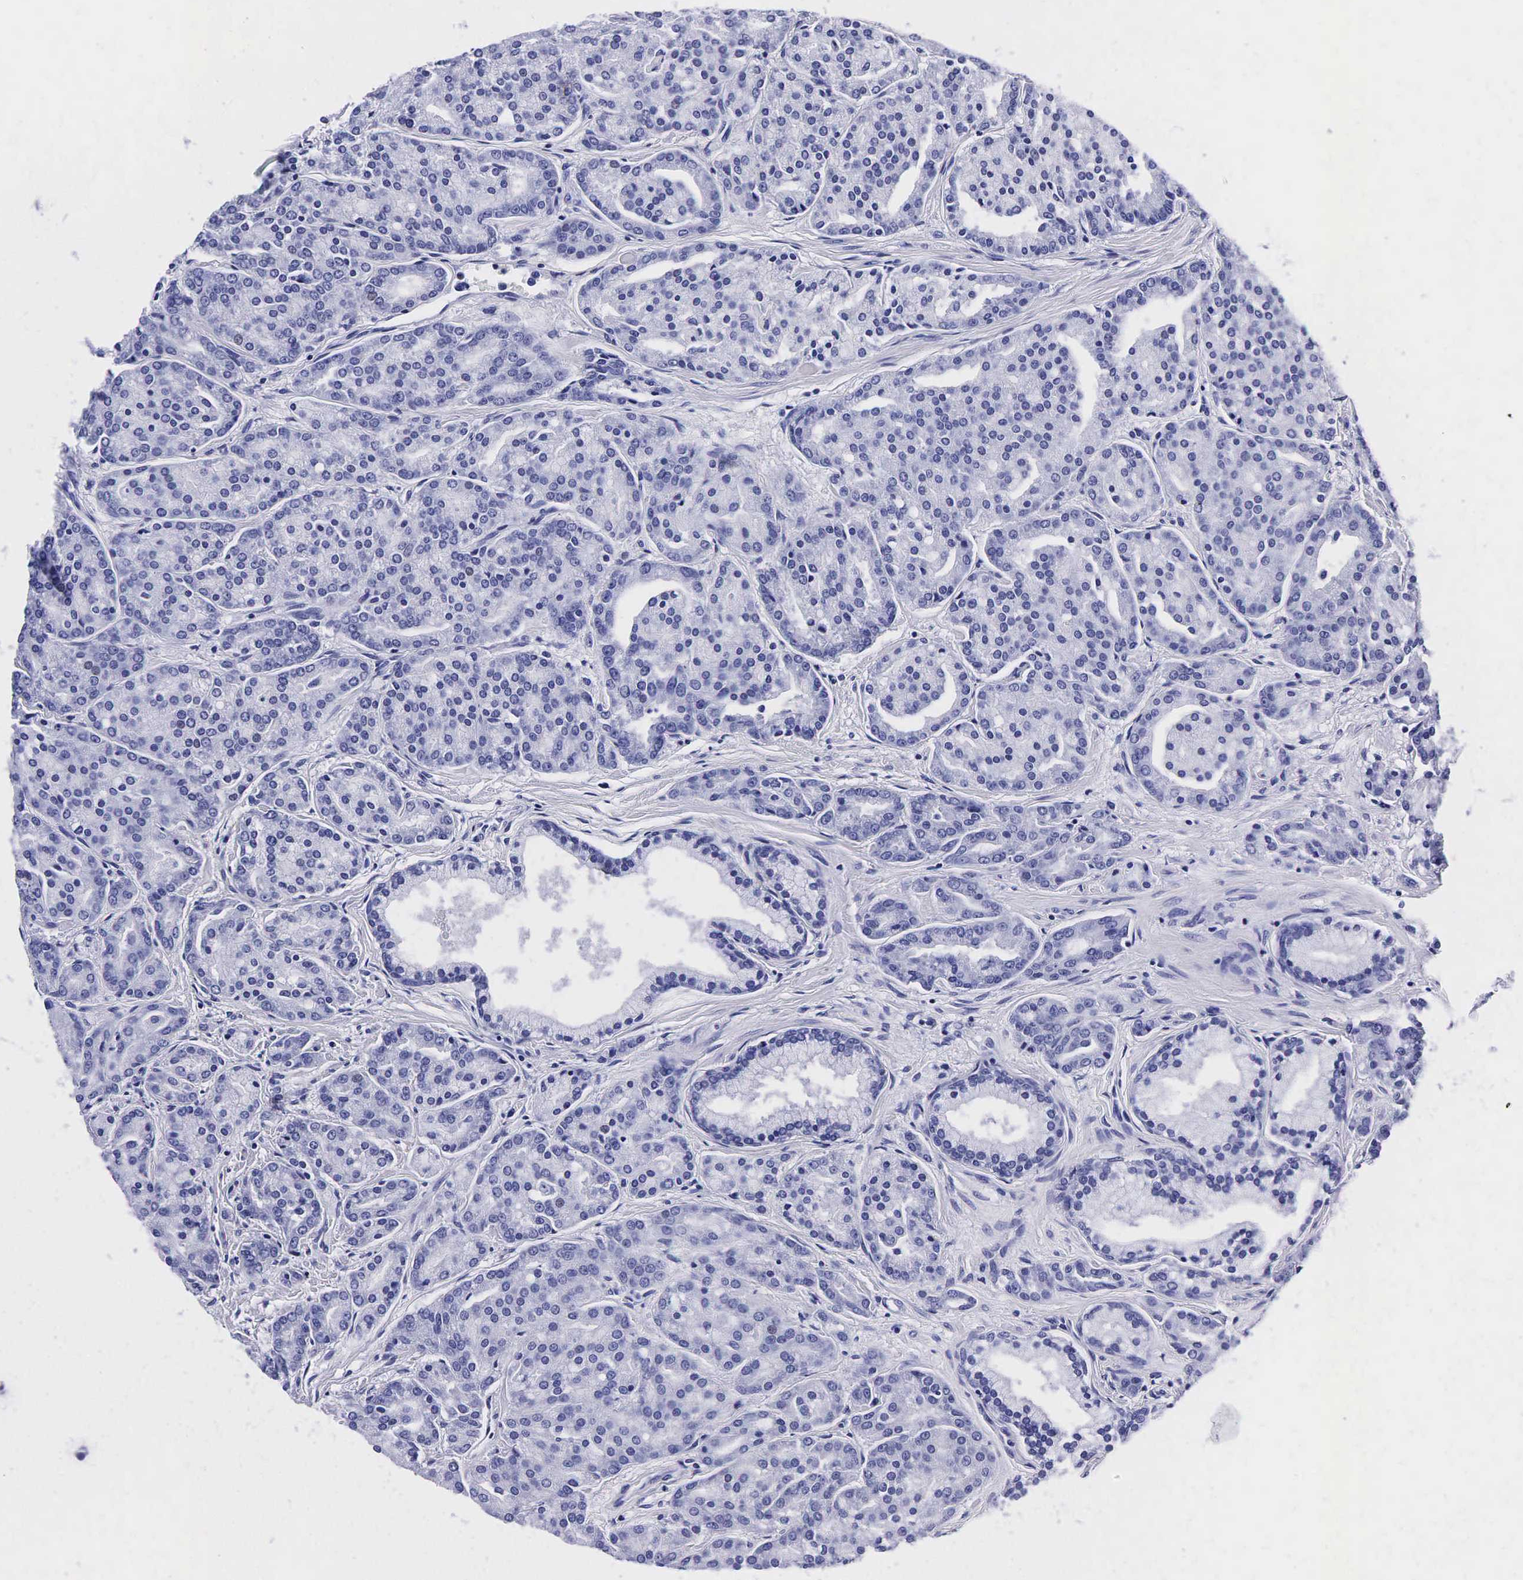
{"staining": {"intensity": "negative", "quantity": "none", "location": "none"}, "tissue": "prostate cancer", "cell_type": "Tumor cells", "image_type": "cancer", "snomed": [{"axis": "morphology", "description": "Adenocarcinoma, High grade"}, {"axis": "topography", "description": "Prostate"}], "caption": "IHC image of neoplastic tissue: human adenocarcinoma (high-grade) (prostate) stained with DAB exhibits no significant protein positivity in tumor cells.", "gene": "TG", "patient": {"sex": "male", "age": 64}}